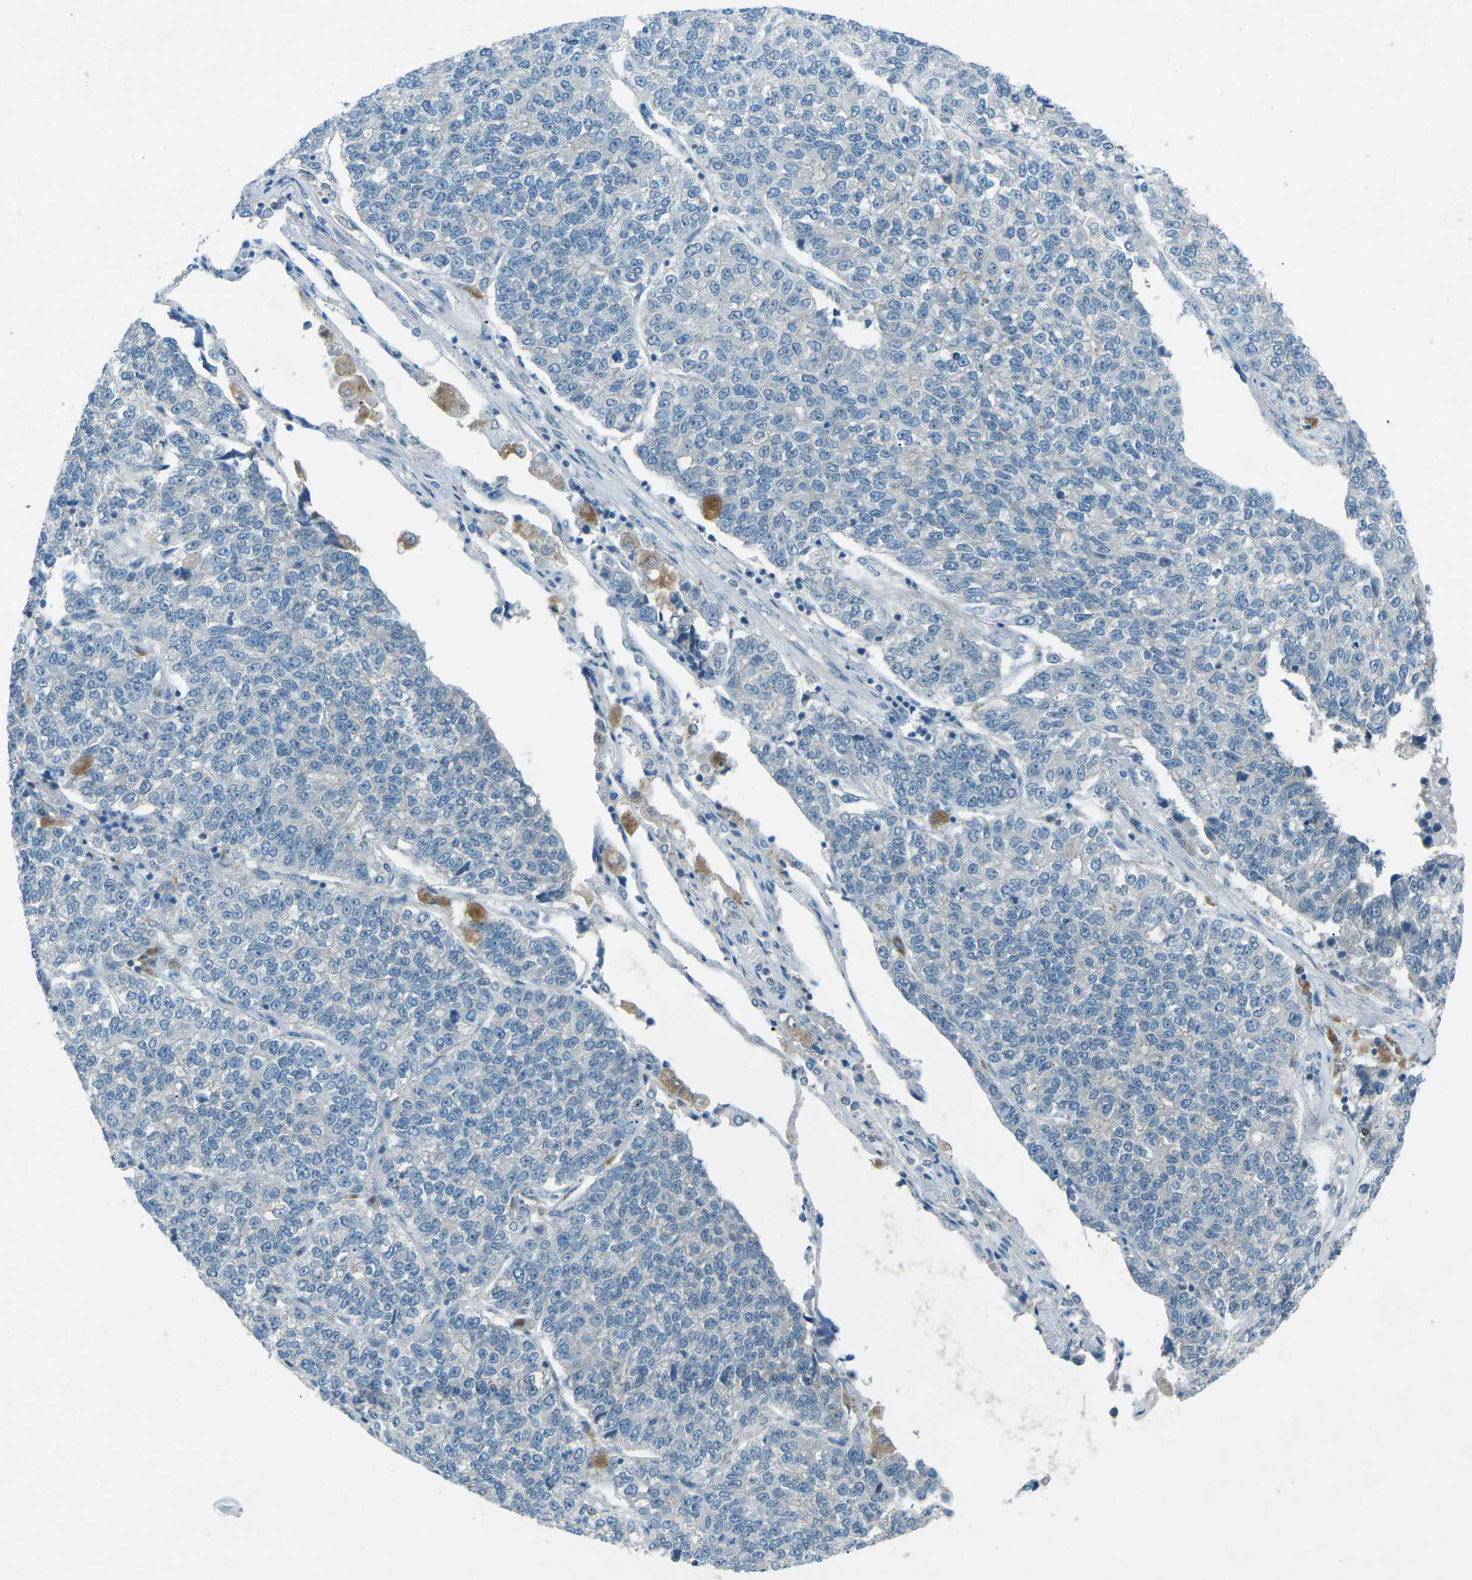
{"staining": {"intensity": "negative", "quantity": "none", "location": "none"}, "tissue": "lung cancer", "cell_type": "Tumor cells", "image_type": "cancer", "snomed": [{"axis": "morphology", "description": "Adenocarcinoma, NOS"}, {"axis": "topography", "description": "Lung"}], "caption": "The histopathology image reveals no significant positivity in tumor cells of lung adenocarcinoma. (DAB (3,3'-diaminobenzidine) immunohistochemistry, high magnification).", "gene": "PRKCA", "patient": {"sex": "male", "age": 49}}